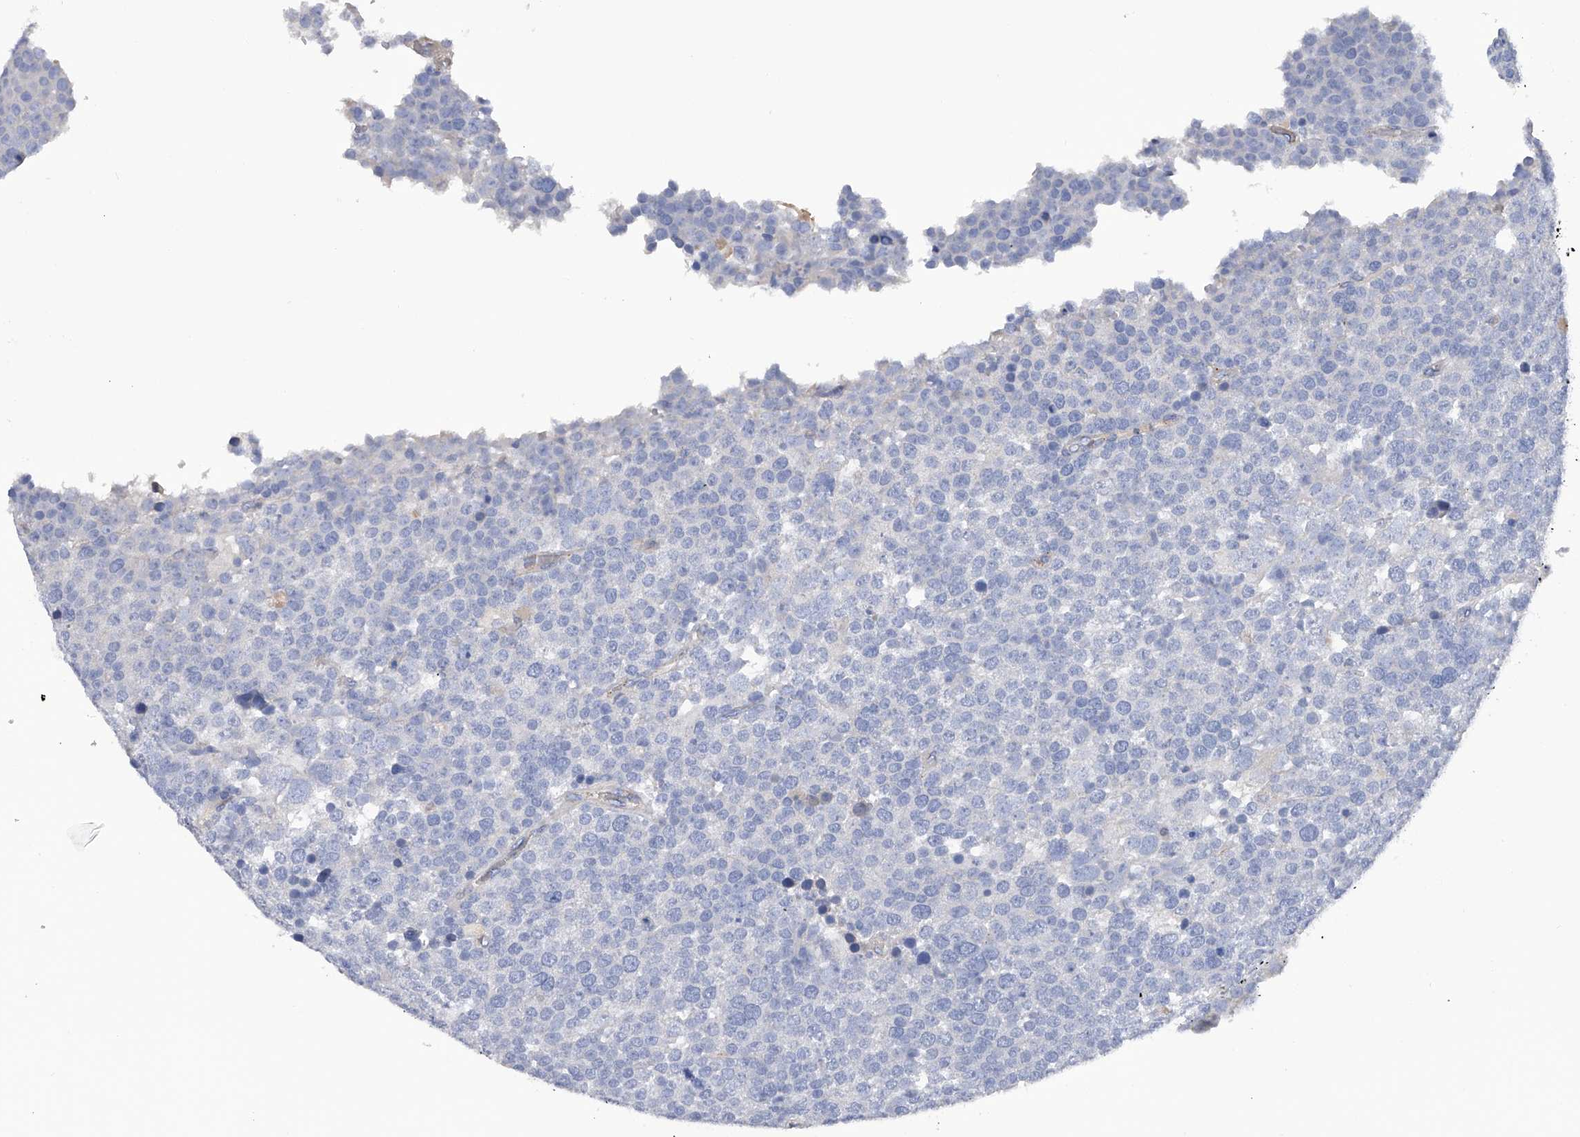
{"staining": {"intensity": "negative", "quantity": "none", "location": "none"}, "tissue": "testis cancer", "cell_type": "Tumor cells", "image_type": "cancer", "snomed": [{"axis": "morphology", "description": "Seminoma, NOS"}, {"axis": "topography", "description": "Testis"}], "caption": "IHC of human seminoma (testis) shows no positivity in tumor cells.", "gene": "RWDD2A", "patient": {"sex": "male", "age": 71}}